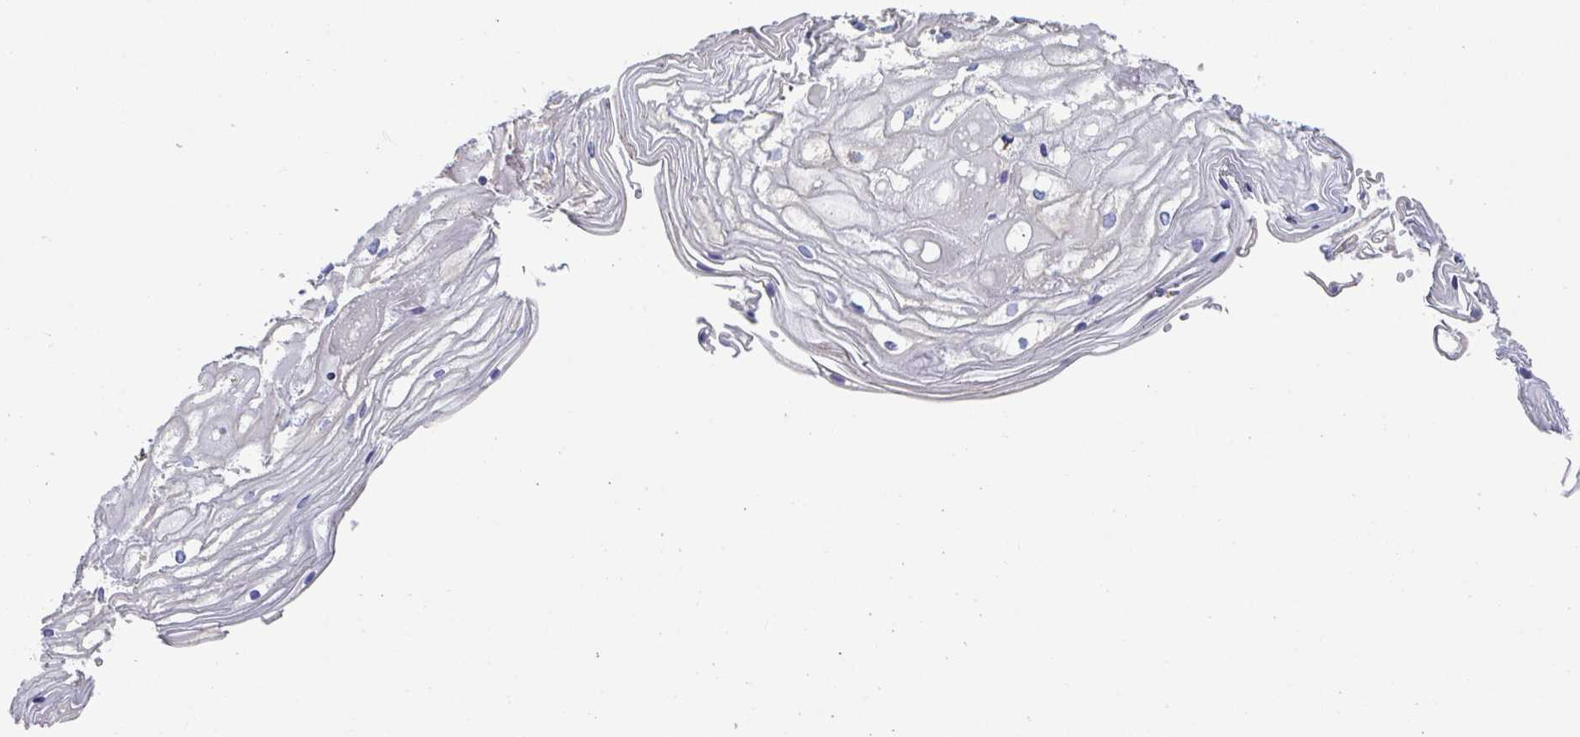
{"staining": {"intensity": "strong", "quantity": ">75%", "location": "cytoplasmic/membranous"}, "tissue": "cervix", "cell_type": "Glandular cells", "image_type": "normal", "snomed": [{"axis": "morphology", "description": "Normal tissue, NOS"}, {"axis": "topography", "description": "Cervix"}], "caption": "Immunohistochemistry (IHC) (DAB) staining of benign cervix reveals strong cytoplasmic/membranous protein expression in approximately >75% of glandular cells.", "gene": "BCAT2", "patient": {"sex": "female", "age": 36}}